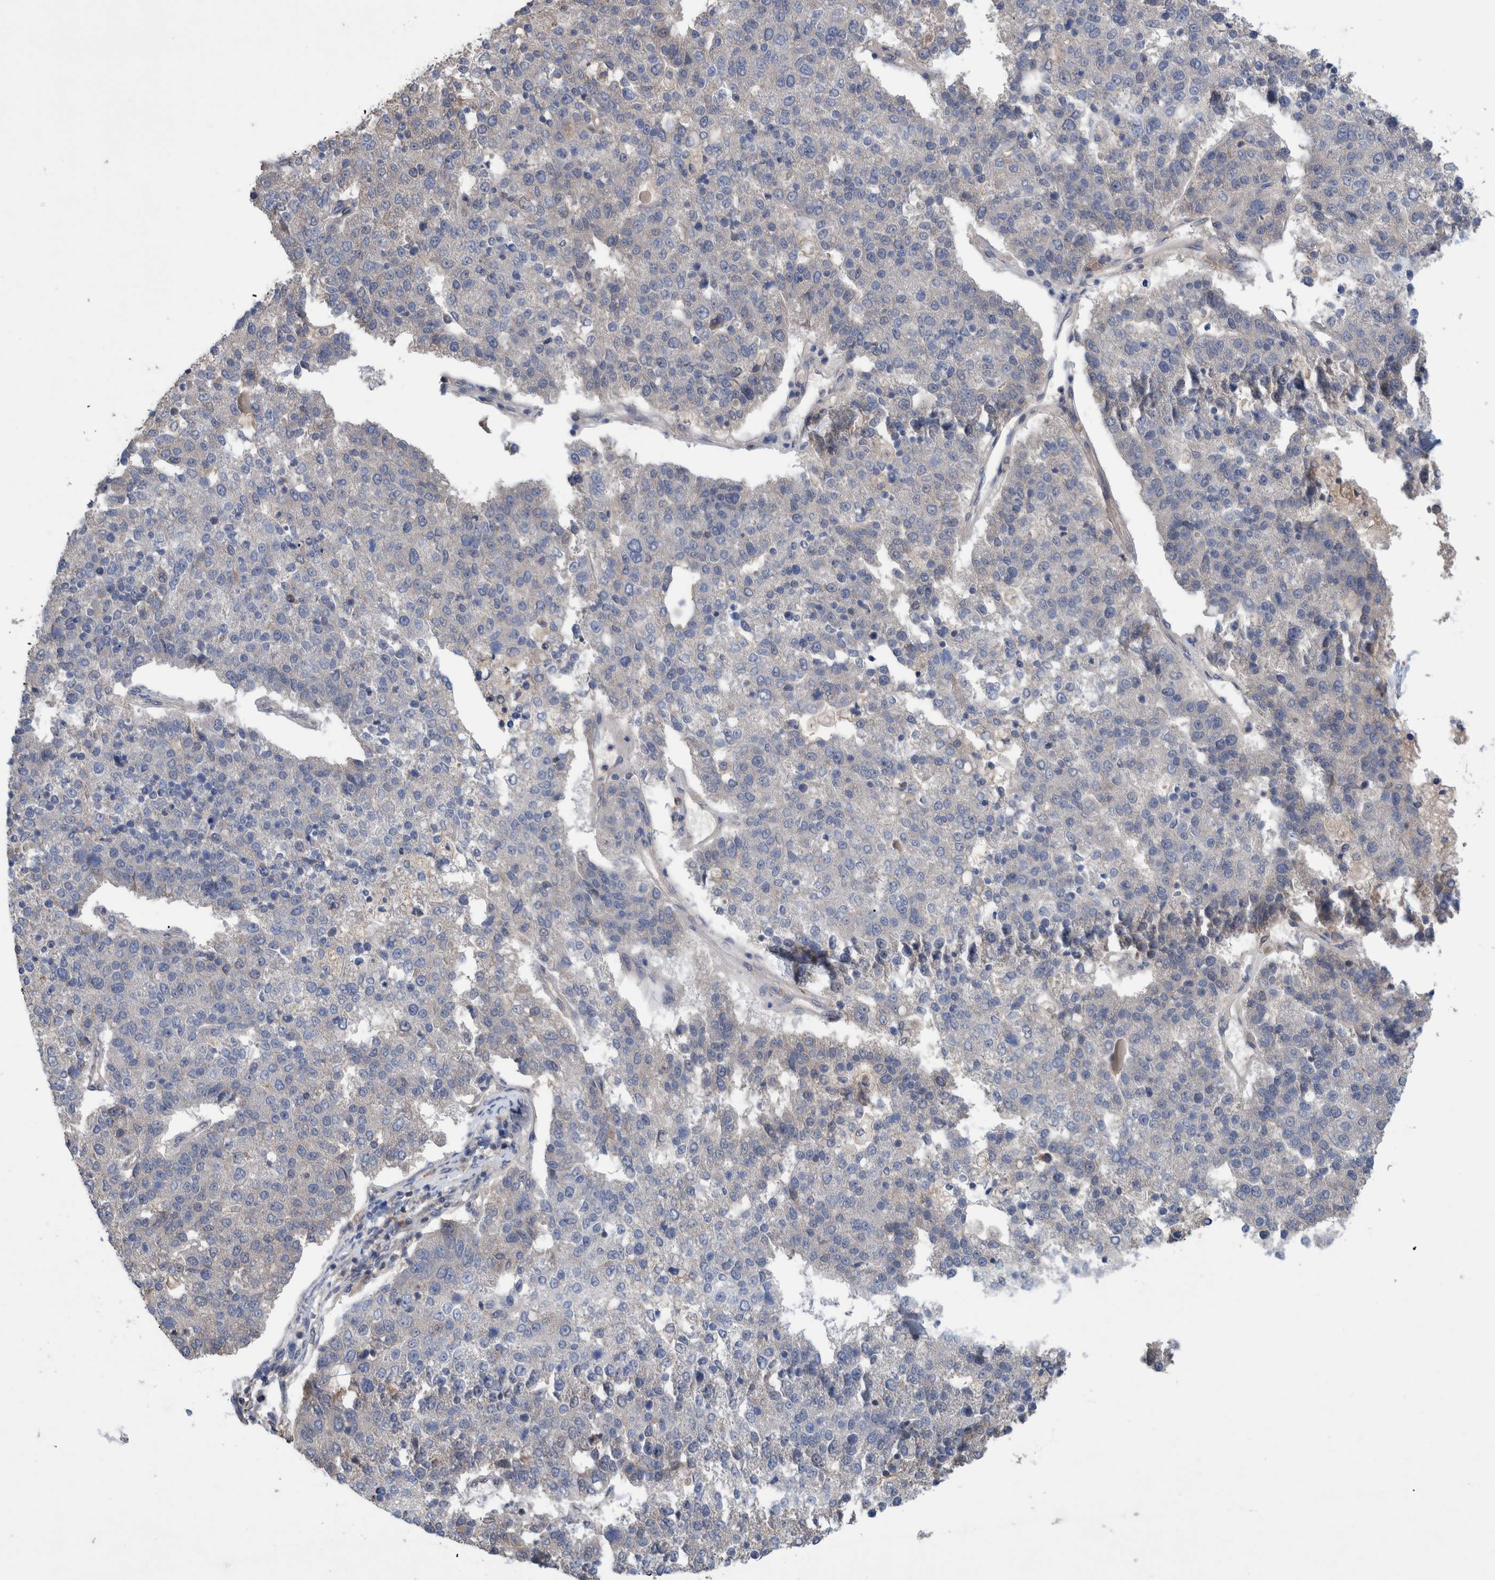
{"staining": {"intensity": "negative", "quantity": "none", "location": "none"}, "tissue": "pancreatic cancer", "cell_type": "Tumor cells", "image_type": "cancer", "snomed": [{"axis": "morphology", "description": "Adenocarcinoma, NOS"}, {"axis": "topography", "description": "Pancreas"}], "caption": "This is an immunohistochemistry (IHC) micrograph of human pancreatic cancer. There is no staining in tumor cells.", "gene": "PLPBP", "patient": {"sex": "female", "age": 61}}